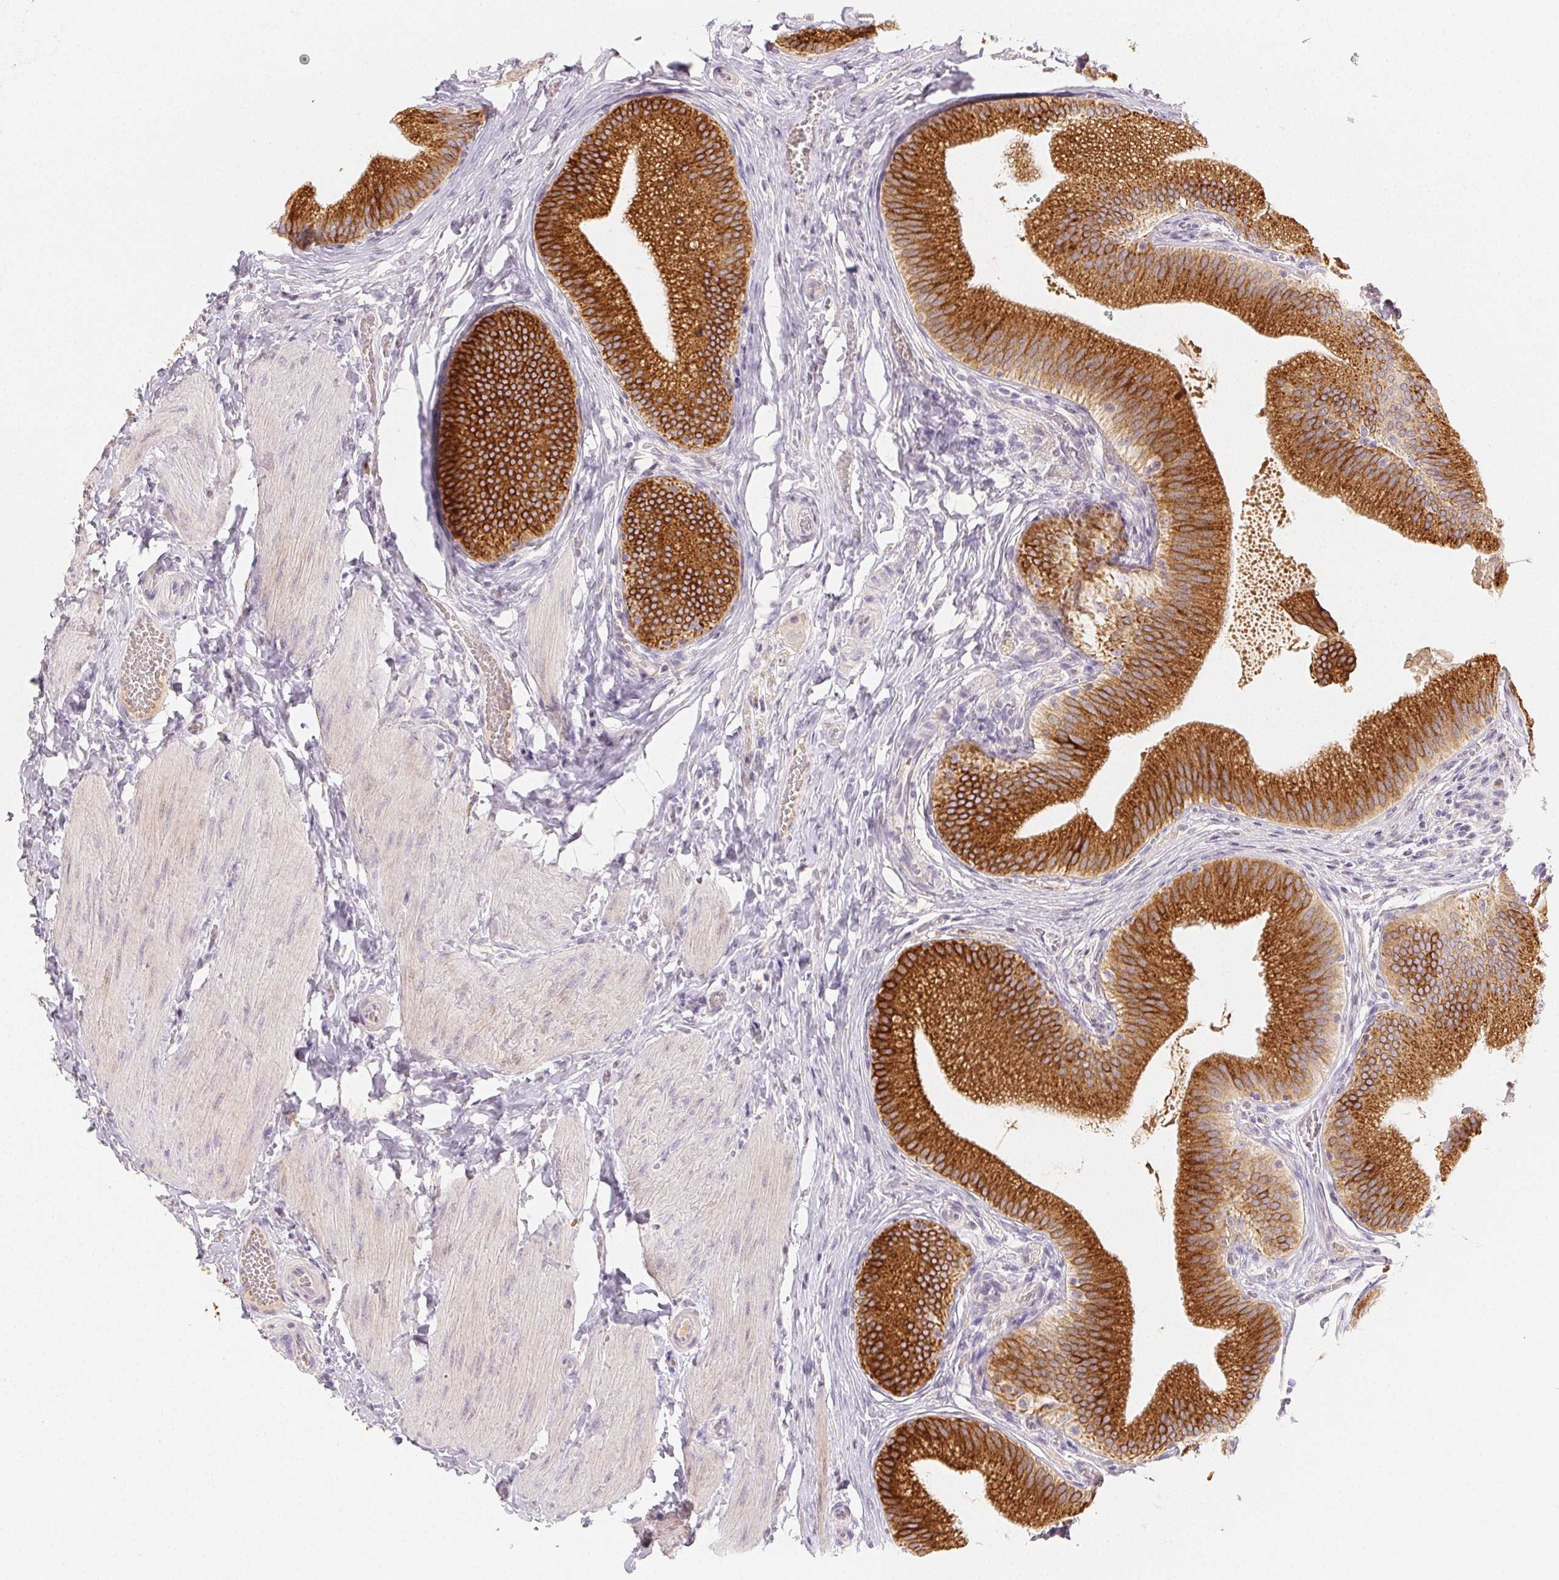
{"staining": {"intensity": "strong", "quantity": ">75%", "location": "cytoplasmic/membranous"}, "tissue": "gallbladder", "cell_type": "Glandular cells", "image_type": "normal", "snomed": [{"axis": "morphology", "description": "Normal tissue, NOS"}, {"axis": "topography", "description": "Gallbladder"}], "caption": "A high-resolution histopathology image shows IHC staining of benign gallbladder, which reveals strong cytoplasmic/membranous staining in approximately >75% of glandular cells.", "gene": "ACVR1B", "patient": {"sex": "male", "age": 17}}